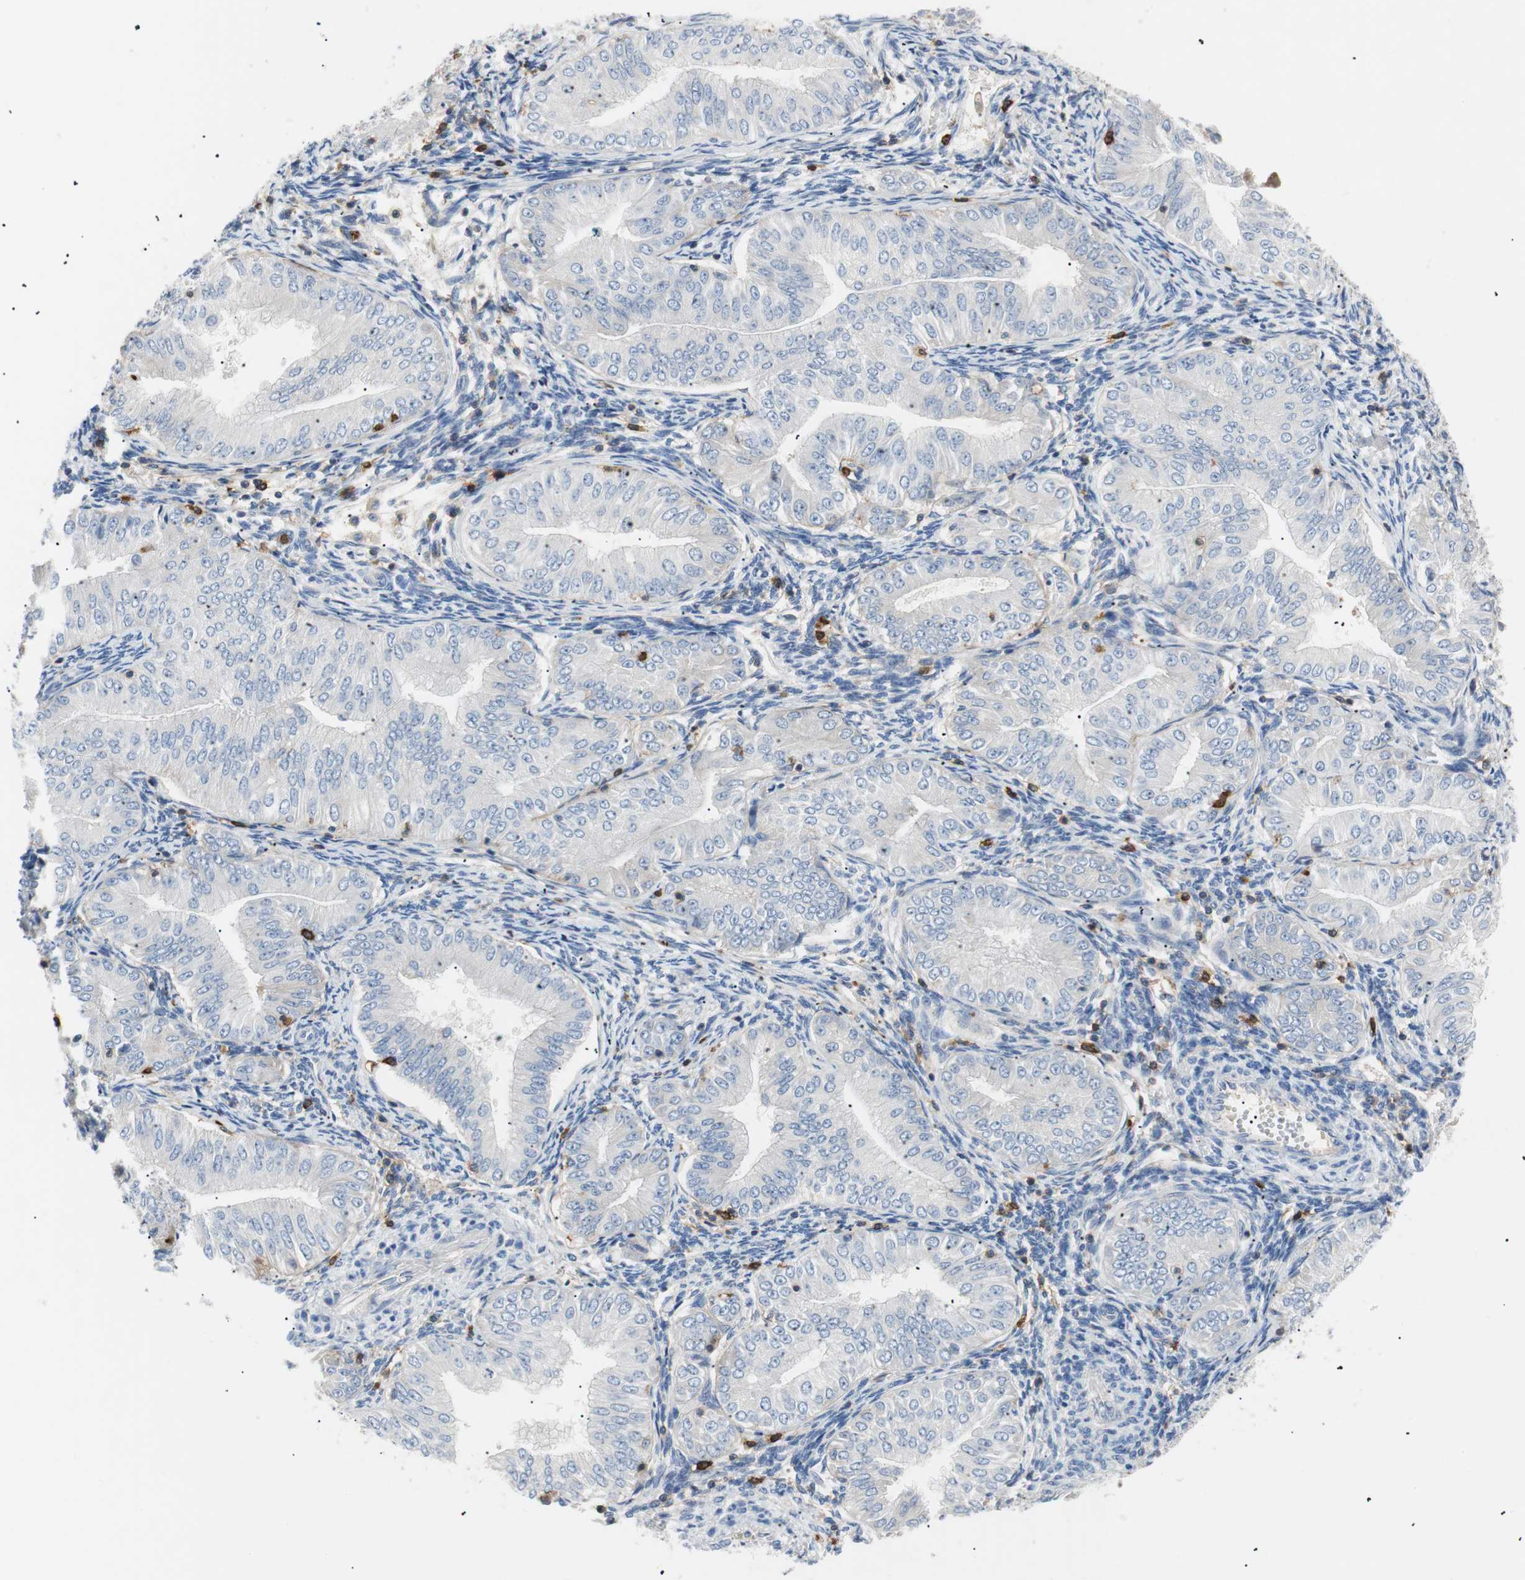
{"staining": {"intensity": "negative", "quantity": "none", "location": "none"}, "tissue": "endometrial cancer", "cell_type": "Tumor cells", "image_type": "cancer", "snomed": [{"axis": "morphology", "description": "Normal tissue, NOS"}, {"axis": "morphology", "description": "Adenocarcinoma, NOS"}, {"axis": "topography", "description": "Endometrium"}], "caption": "Immunohistochemical staining of endometrial cancer (adenocarcinoma) reveals no significant expression in tumor cells.", "gene": "TNFRSF18", "patient": {"sex": "female", "age": 53}}